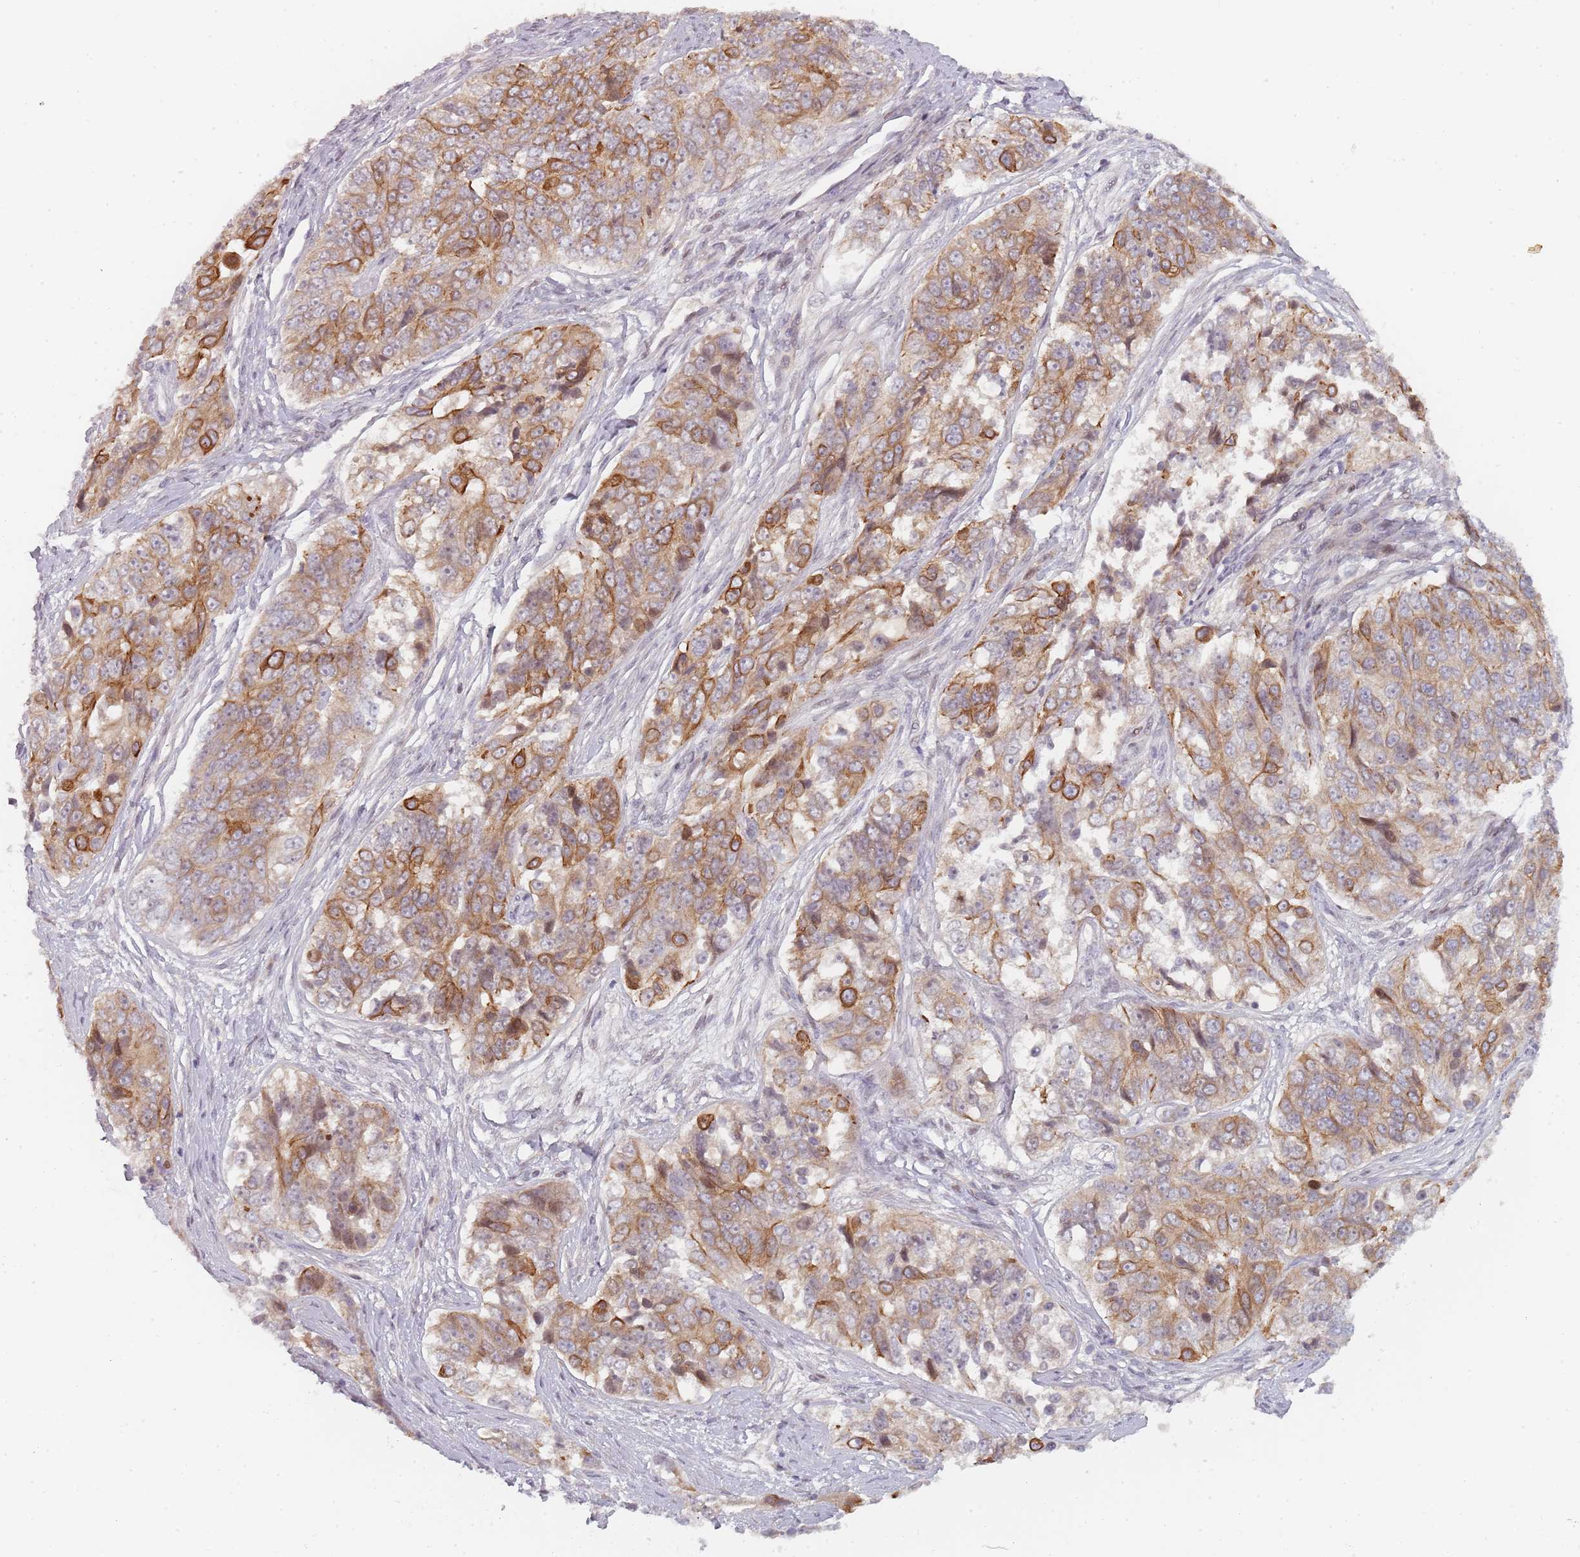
{"staining": {"intensity": "moderate", "quantity": "25%-75%", "location": "cytoplasmic/membranous"}, "tissue": "ovarian cancer", "cell_type": "Tumor cells", "image_type": "cancer", "snomed": [{"axis": "morphology", "description": "Carcinoma, endometroid"}, {"axis": "topography", "description": "Ovary"}], "caption": "Tumor cells exhibit medium levels of moderate cytoplasmic/membranous staining in about 25%-75% of cells in ovarian endometroid carcinoma.", "gene": "RPS6KA2", "patient": {"sex": "female", "age": 51}}